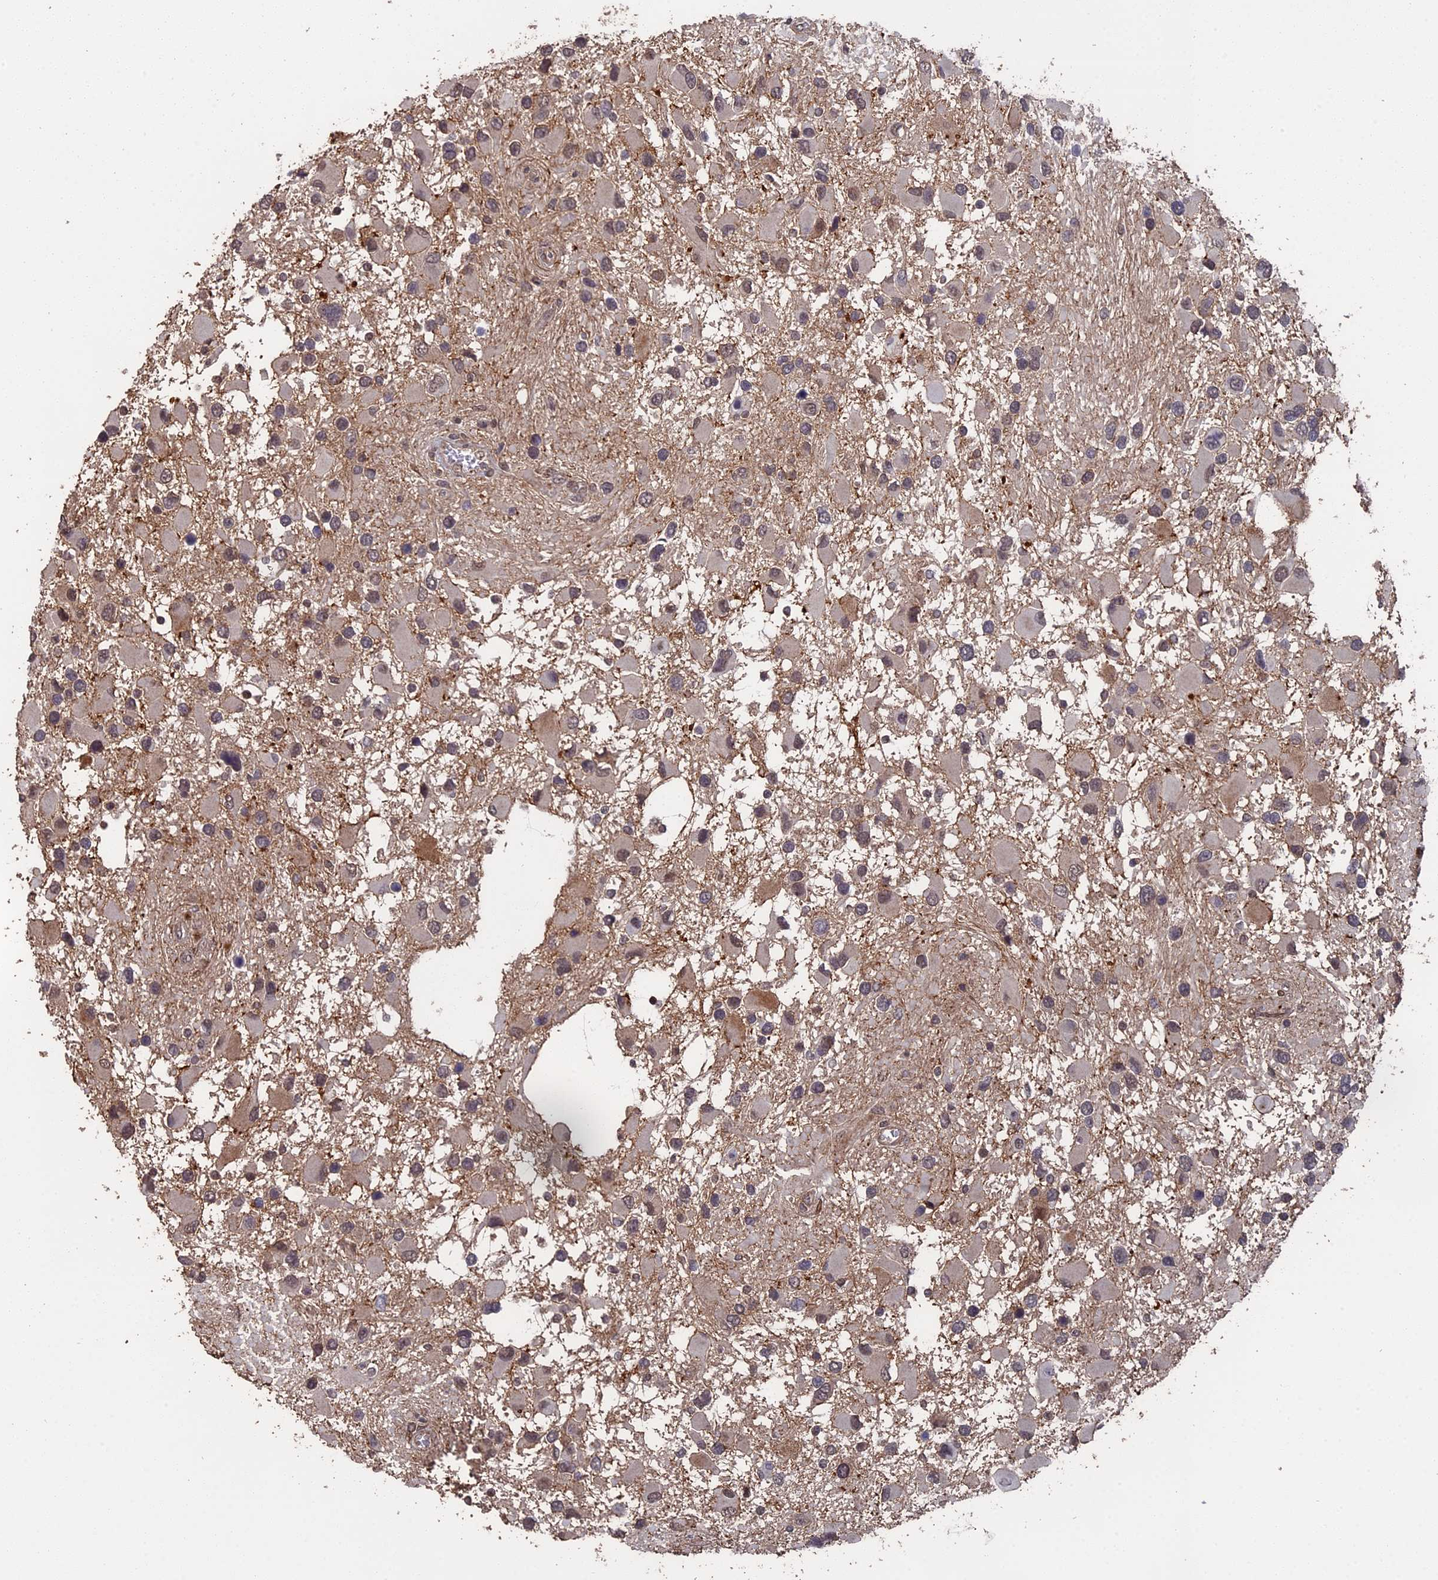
{"staining": {"intensity": "negative", "quantity": "none", "location": "none"}, "tissue": "glioma", "cell_type": "Tumor cells", "image_type": "cancer", "snomed": [{"axis": "morphology", "description": "Glioma, malignant, High grade"}, {"axis": "topography", "description": "Brain"}], "caption": "Malignant glioma (high-grade) was stained to show a protein in brown. There is no significant expression in tumor cells.", "gene": "MYBL2", "patient": {"sex": "male", "age": 53}}